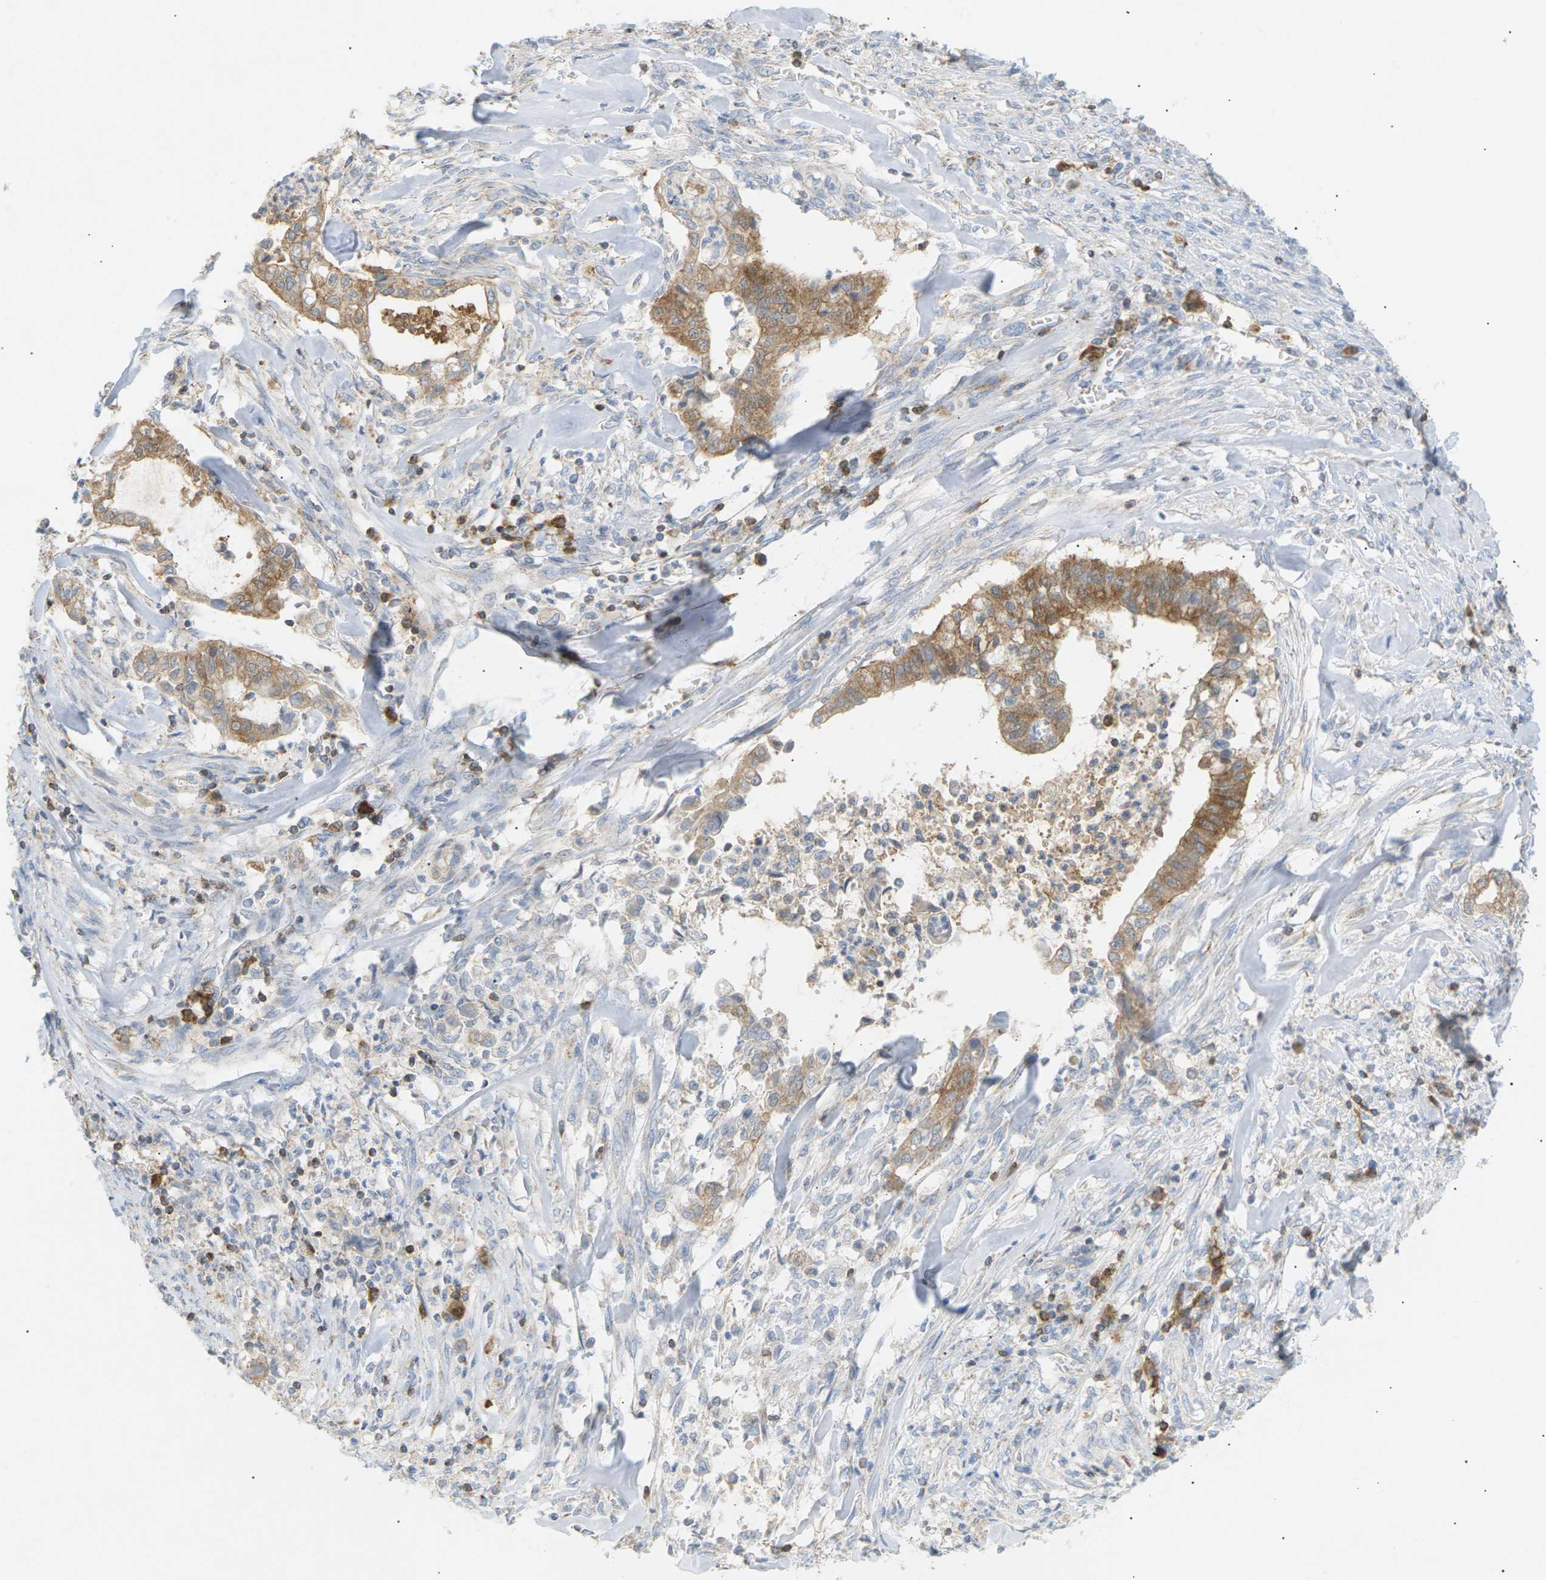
{"staining": {"intensity": "moderate", "quantity": "25%-75%", "location": "cytoplasmic/membranous"}, "tissue": "cervical cancer", "cell_type": "Tumor cells", "image_type": "cancer", "snomed": [{"axis": "morphology", "description": "Adenocarcinoma, NOS"}, {"axis": "topography", "description": "Cervix"}], "caption": "This is an image of immunohistochemistry staining of cervical cancer (adenocarcinoma), which shows moderate staining in the cytoplasmic/membranous of tumor cells.", "gene": "LIME1", "patient": {"sex": "female", "age": 44}}